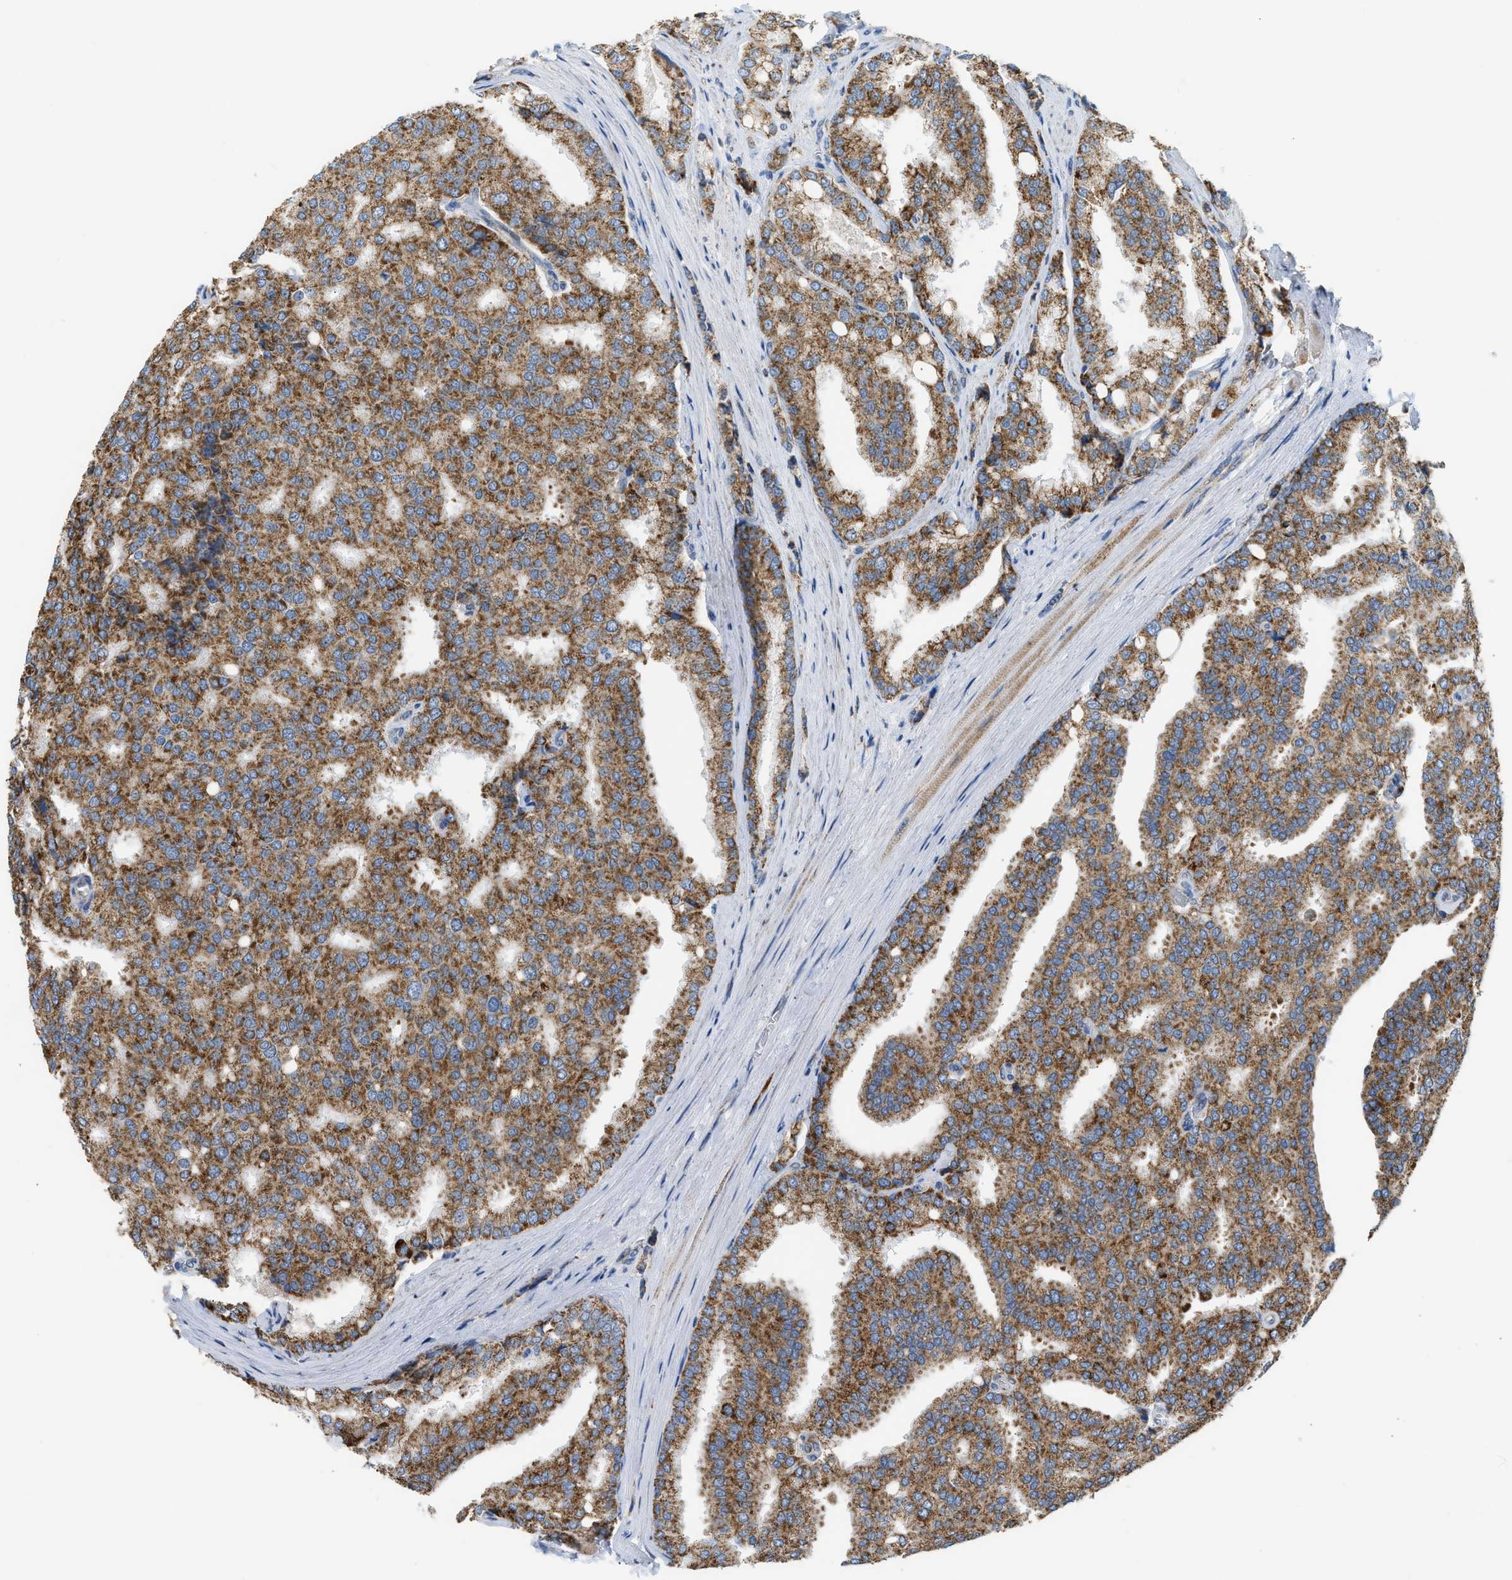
{"staining": {"intensity": "moderate", "quantity": ">75%", "location": "cytoplasmic/membranous"}, "tissue": "prostate cancer", "cell_type": "Tumor cells", "image_type": "cancer", "snomed": [{"axis": "morphology", "description": "Adenocarcinoma, High grade"}, {"axis": "topography", "description": "Prostate"}], "caption": "This histopathology image exhibits prostate cancer stained with immunohistochemistry (IHC) to label a protein in brown. The cytoplasmic/membranous of tumor cells show moderate positivity for the protein. Nuclei are counter-stained blue.", "gene": "GOT2", "patient": {"sex": "male", "age": 50}}